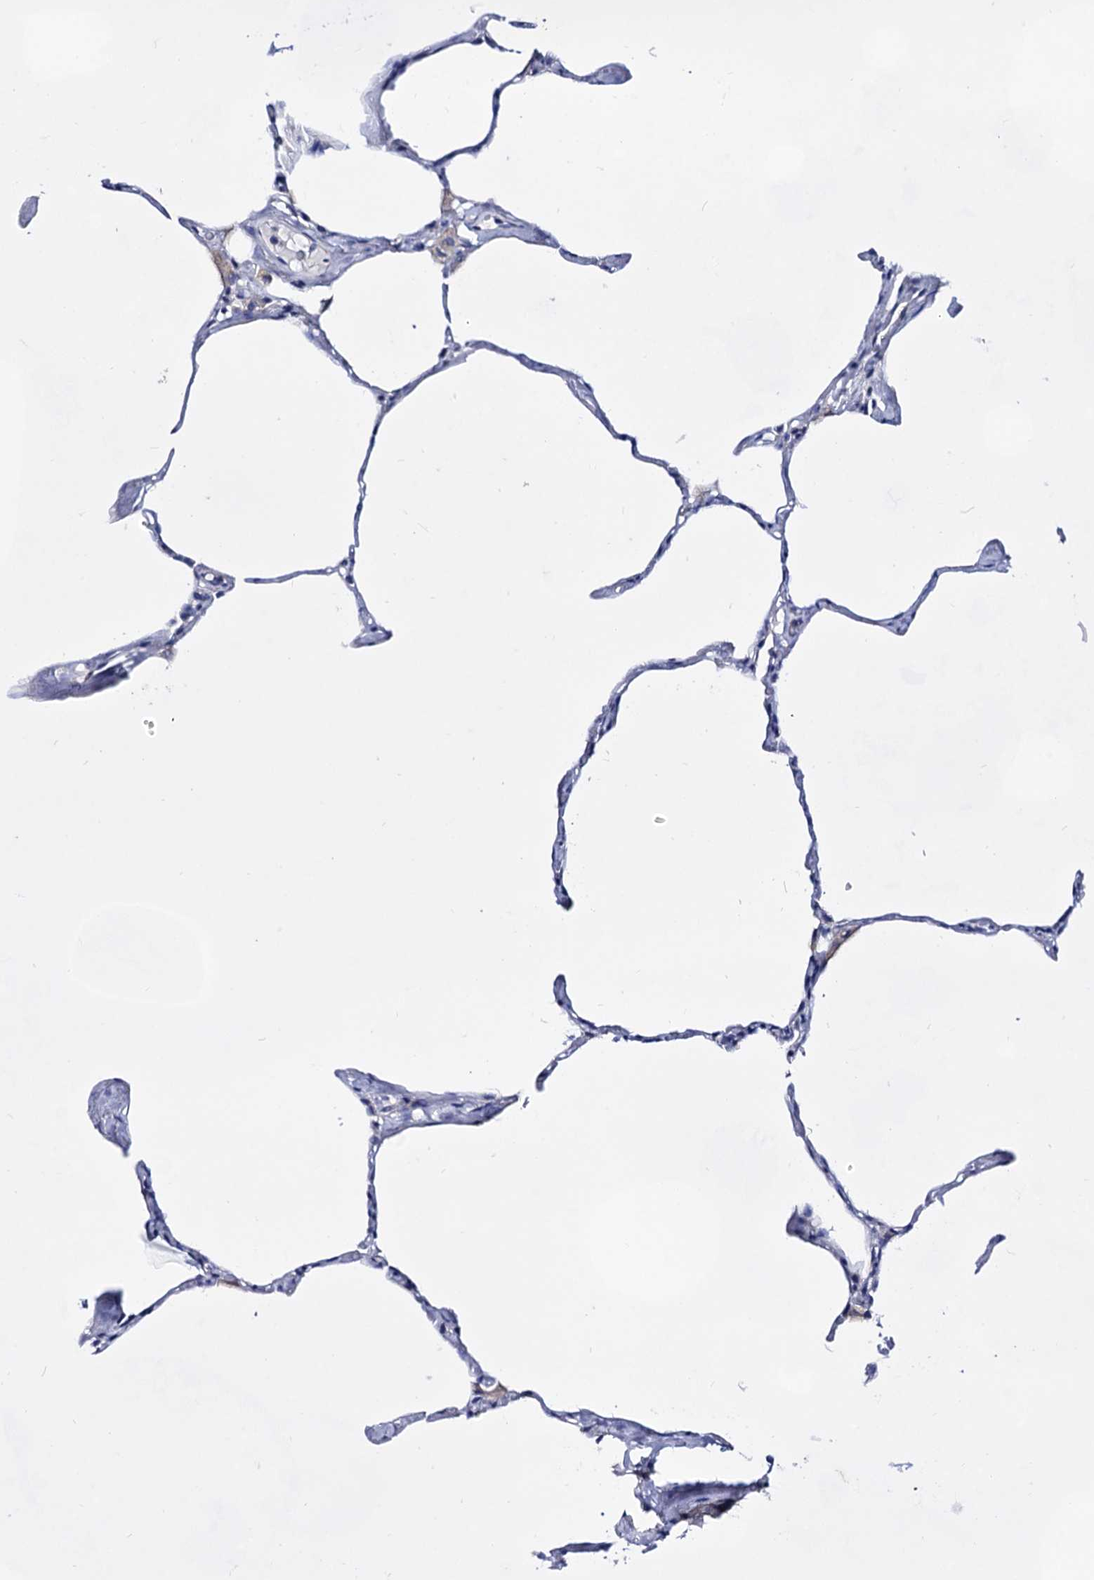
{"staining": {"intensity": "negative", "quantity": "none", "location": "none"}, "tissue": "lung", "cell_type": "Alveolar cells", "image_type": "normal", "snomed": [{"axis": "morphology", "description": "Normal tissue, NOS"}, {"axis": "topography", "description": "Lung"}], "caption": "This is an immunohistochemistry (IHC) histopathology image of benign lung. There is no staining in alveolar cells.", "gene": "PLIN1", "patient": {"sex": "male", "age": 65}}